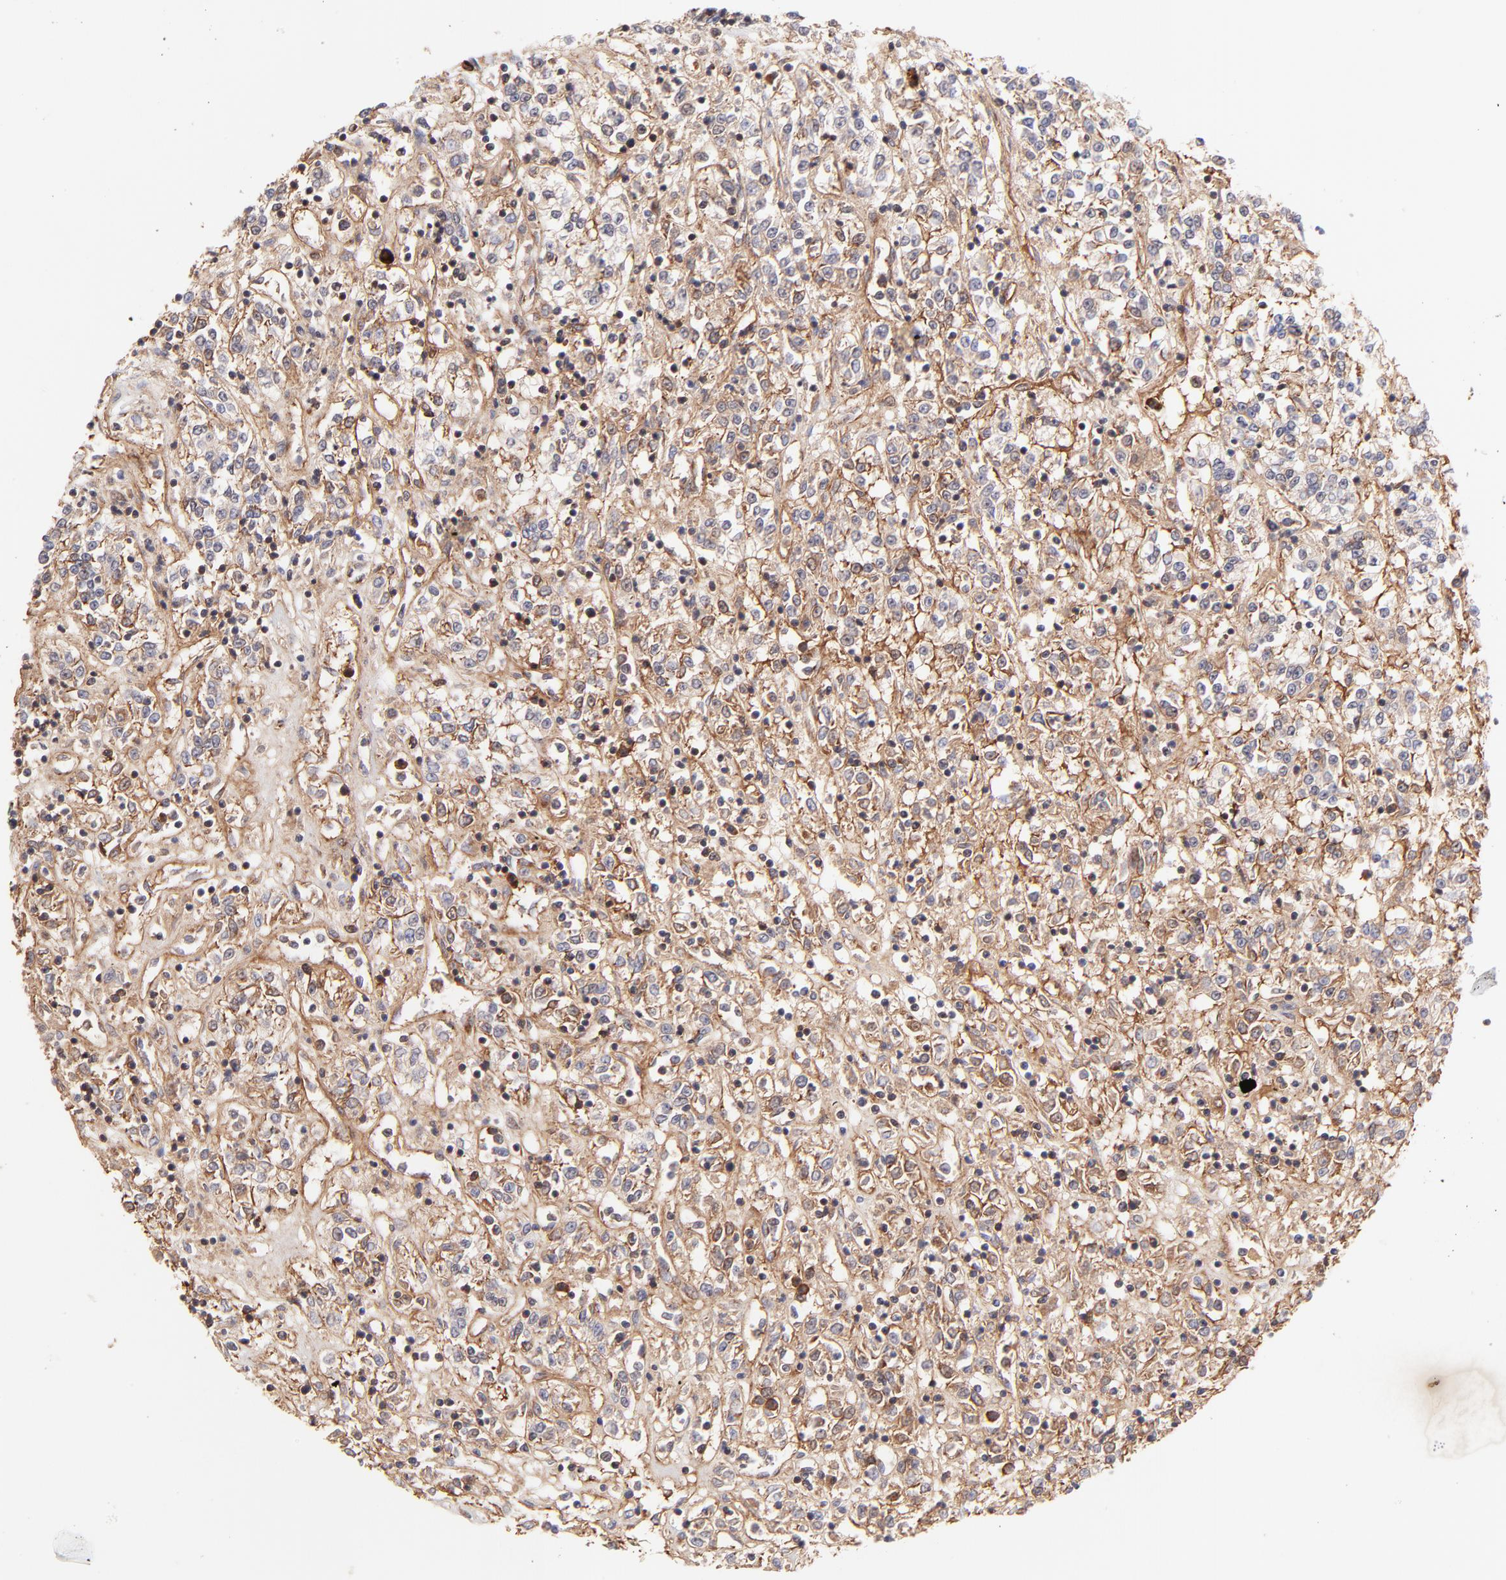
{"staining": {"intensity": "moderate", "quantity": ">75%", "location": "cytoplasmic/membranous"}, "tissue": "renal cancer", "cell_type": "Tumor cells", "image_type": "cancer", "snomed": [{"axis": "morphology", "description": "Adenocarcinoma, NOS"}, {"axis": "topography", "description": "Kidney"}], "caption": "About >75% of tumor cells in adenocarcinoma (renal) demonstrate moderate cytoplasmic/membranous protein staining as visualized by brown immunohistochemical staining.", "gene": "MED12", "patient": {"sex": "female", "age": 76}}